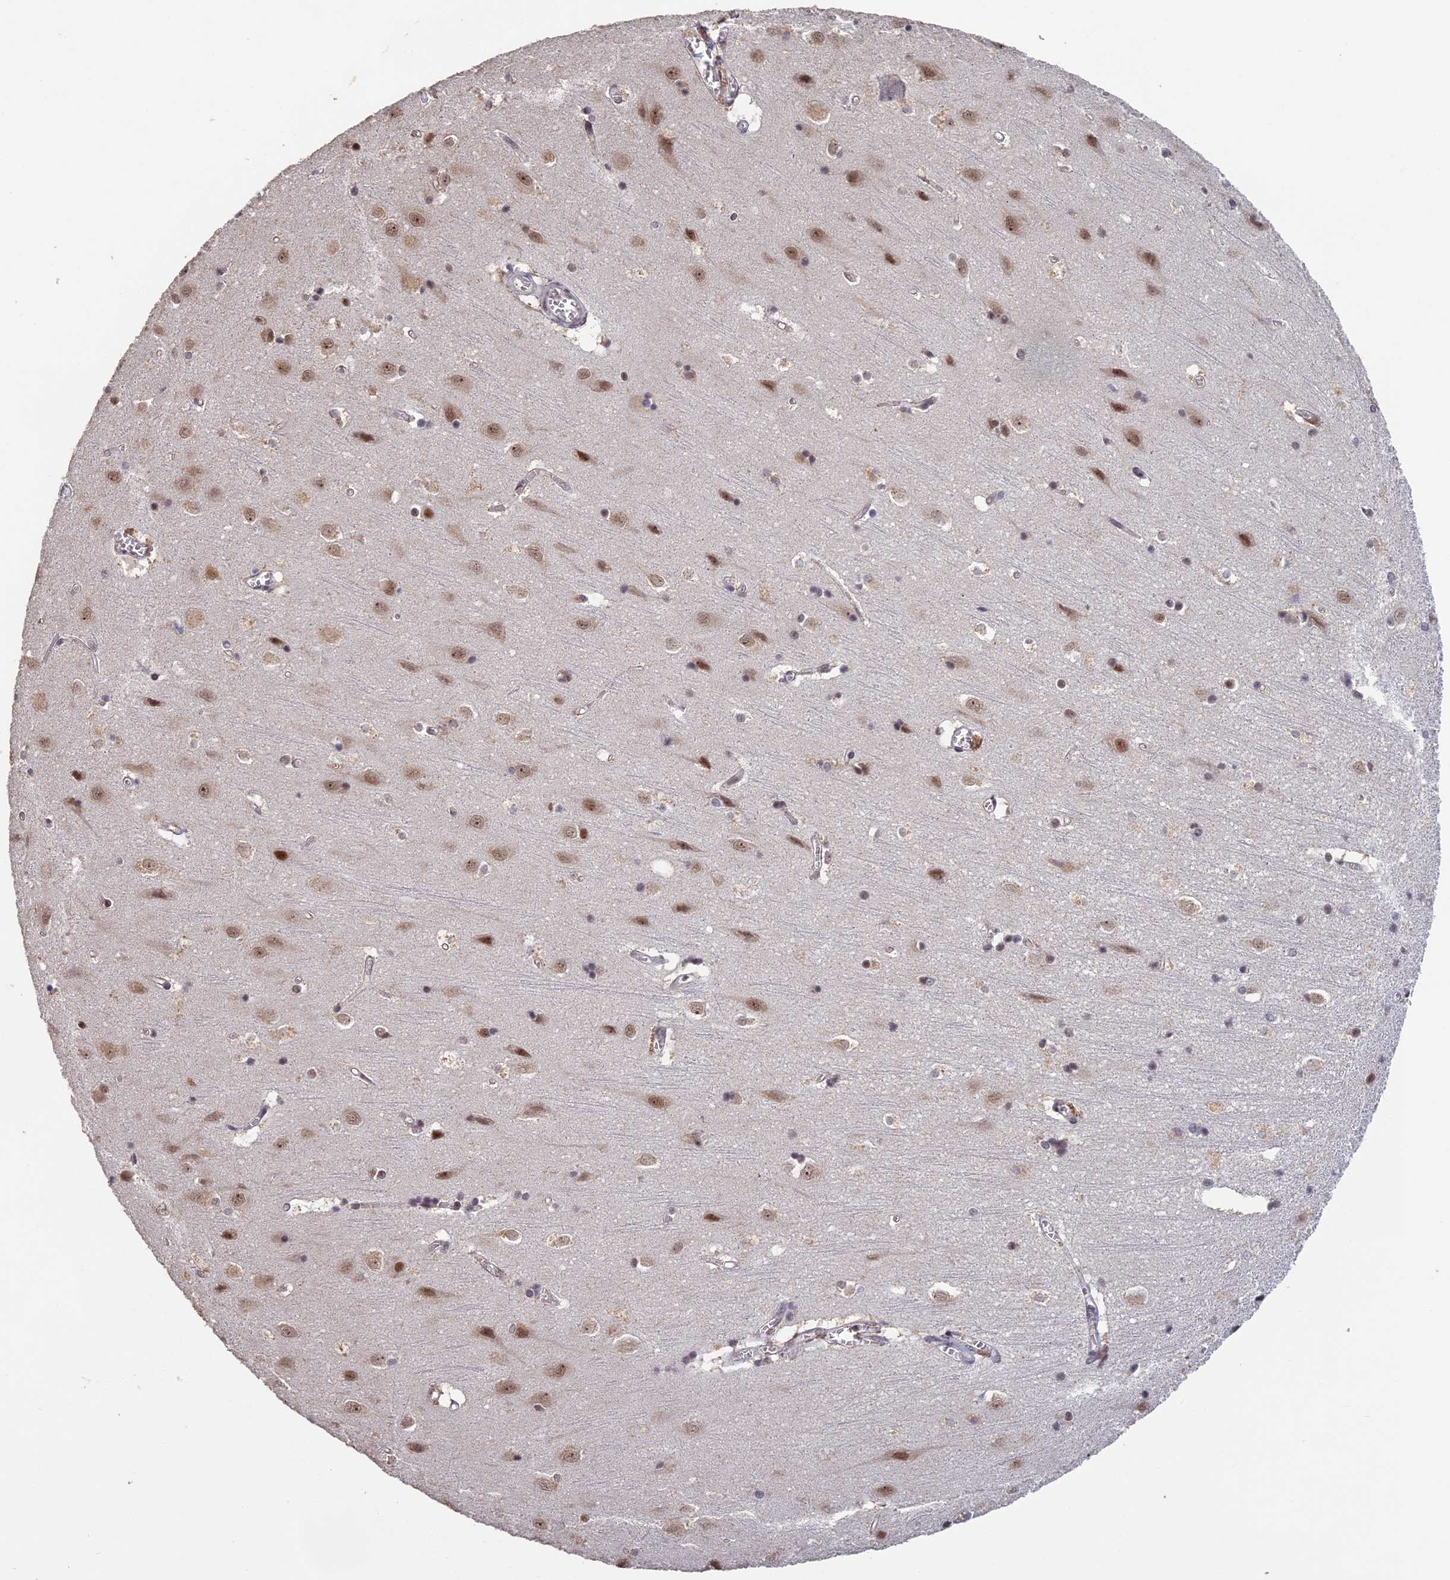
{"staining": {"intensity": "weak", "quantity": "25%-75%", "location": "cytoplasmic/membranous"}, "tissue": "cerebral cortex", "cell_type": "Endothelial cells", "image_type": "normal", "snomed": [{"axis": "morphology", "description": "Normal tissue, NOS"}, {"axis": "topography", "description": "Cerebral cortex"}], "caption": "Immunohistochemical staining of benign human cerebral cortex demonstrates weak cytoplasmic/membranous protein staining in about 25%-75% of endothelial cells.", "gene": "MORF4L1", "patient": {"sex": "male", "age": 54}}